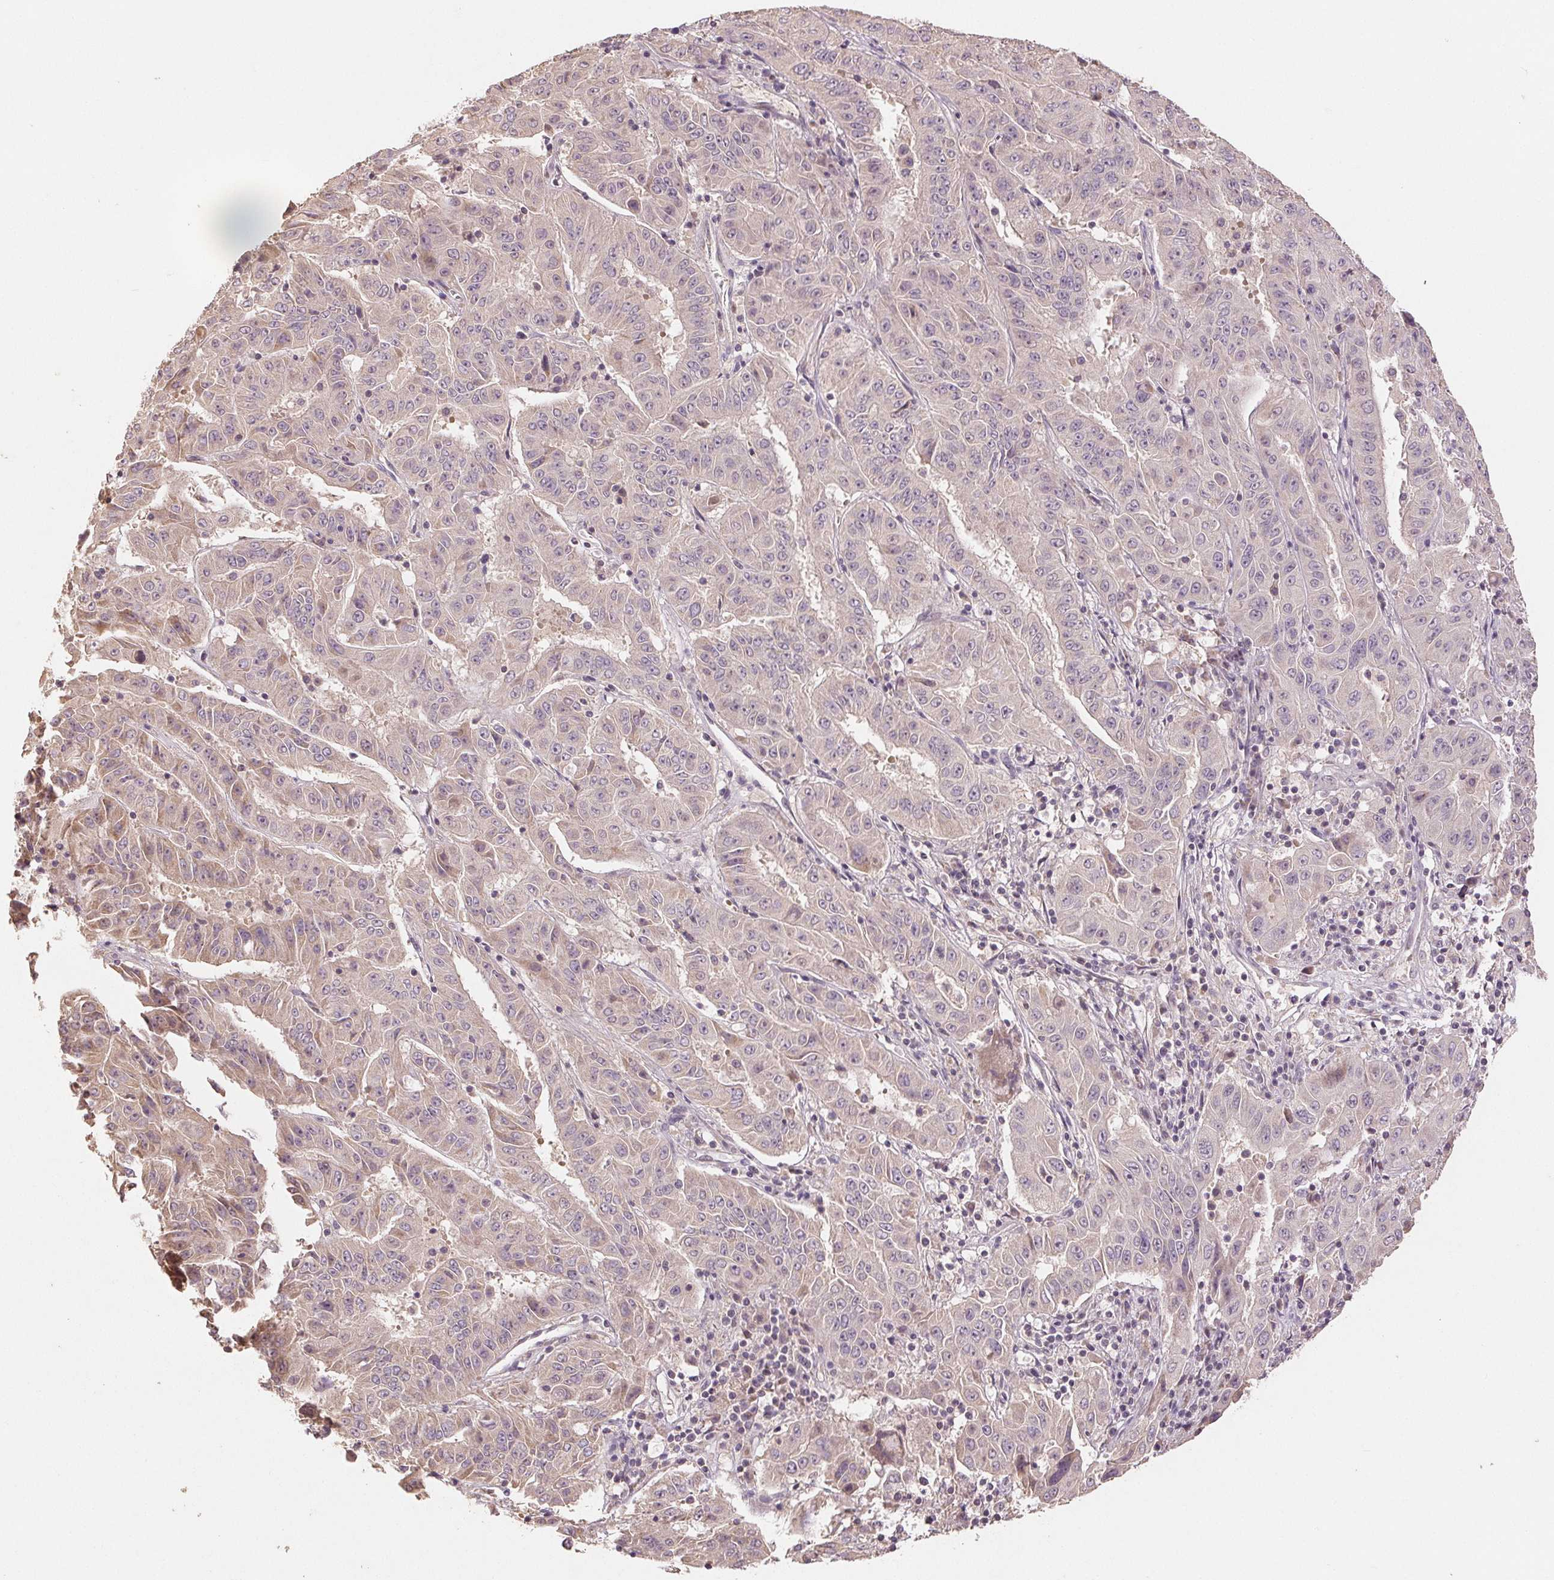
{"staining": {"intensity": "negative", "quantity": "none", "location": "none"}, "tissue": "pancreatic cancer", "cell_type": "Tumor cells", "image_type": "cancer", "snomed": [{"axis": "morphology", "description": "Adenocarcinoma, NOS"}, {"axis": "topography", "description": "Pancreas"}], "caption": "Tumor cells are negative for brown protein staining in pancreatic cancer.", "gene": "COX14", "patient": {"sex": "male", "age": 63}}